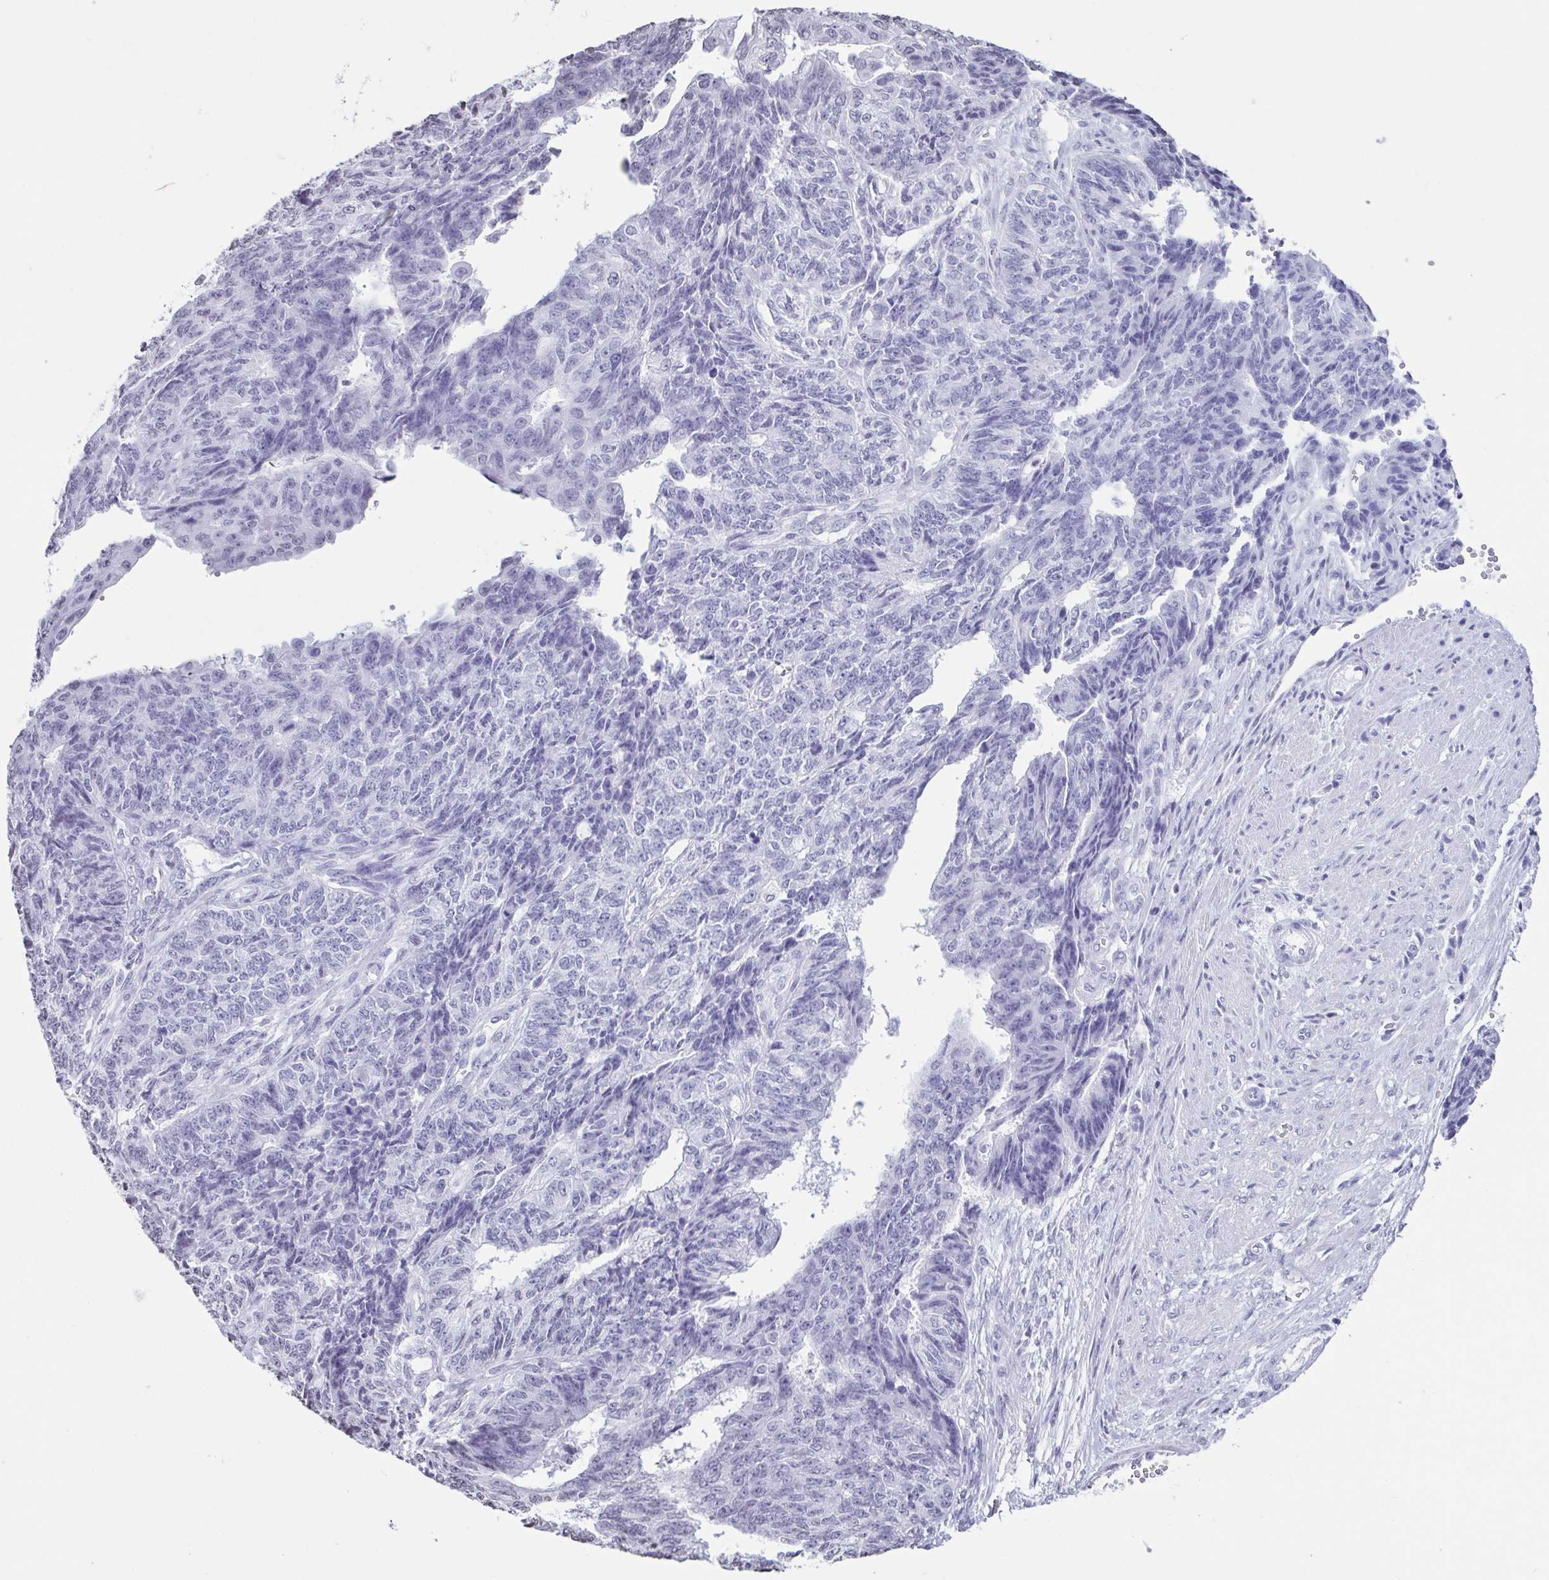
{"staining": {"intensity": "negative", "quantity": "none", "location": "none"}, "tissue": "endometrial cancer", "cell_type": "Tumor cells", "image_type": "cancer", "snomed": [{"axis": "morphology", "description": "Adenocarcinoma, NOS"}, {"axis": "topography", "description": "Endometrium"}], "caption": "The image exhibits no staining of tumor cells in endometrial cancer (adenocarcinoma). (DAB immunohistochemistry, high magnification).", "gene": "VCY1B", "patient": {"sex": "female", "age": 32}}